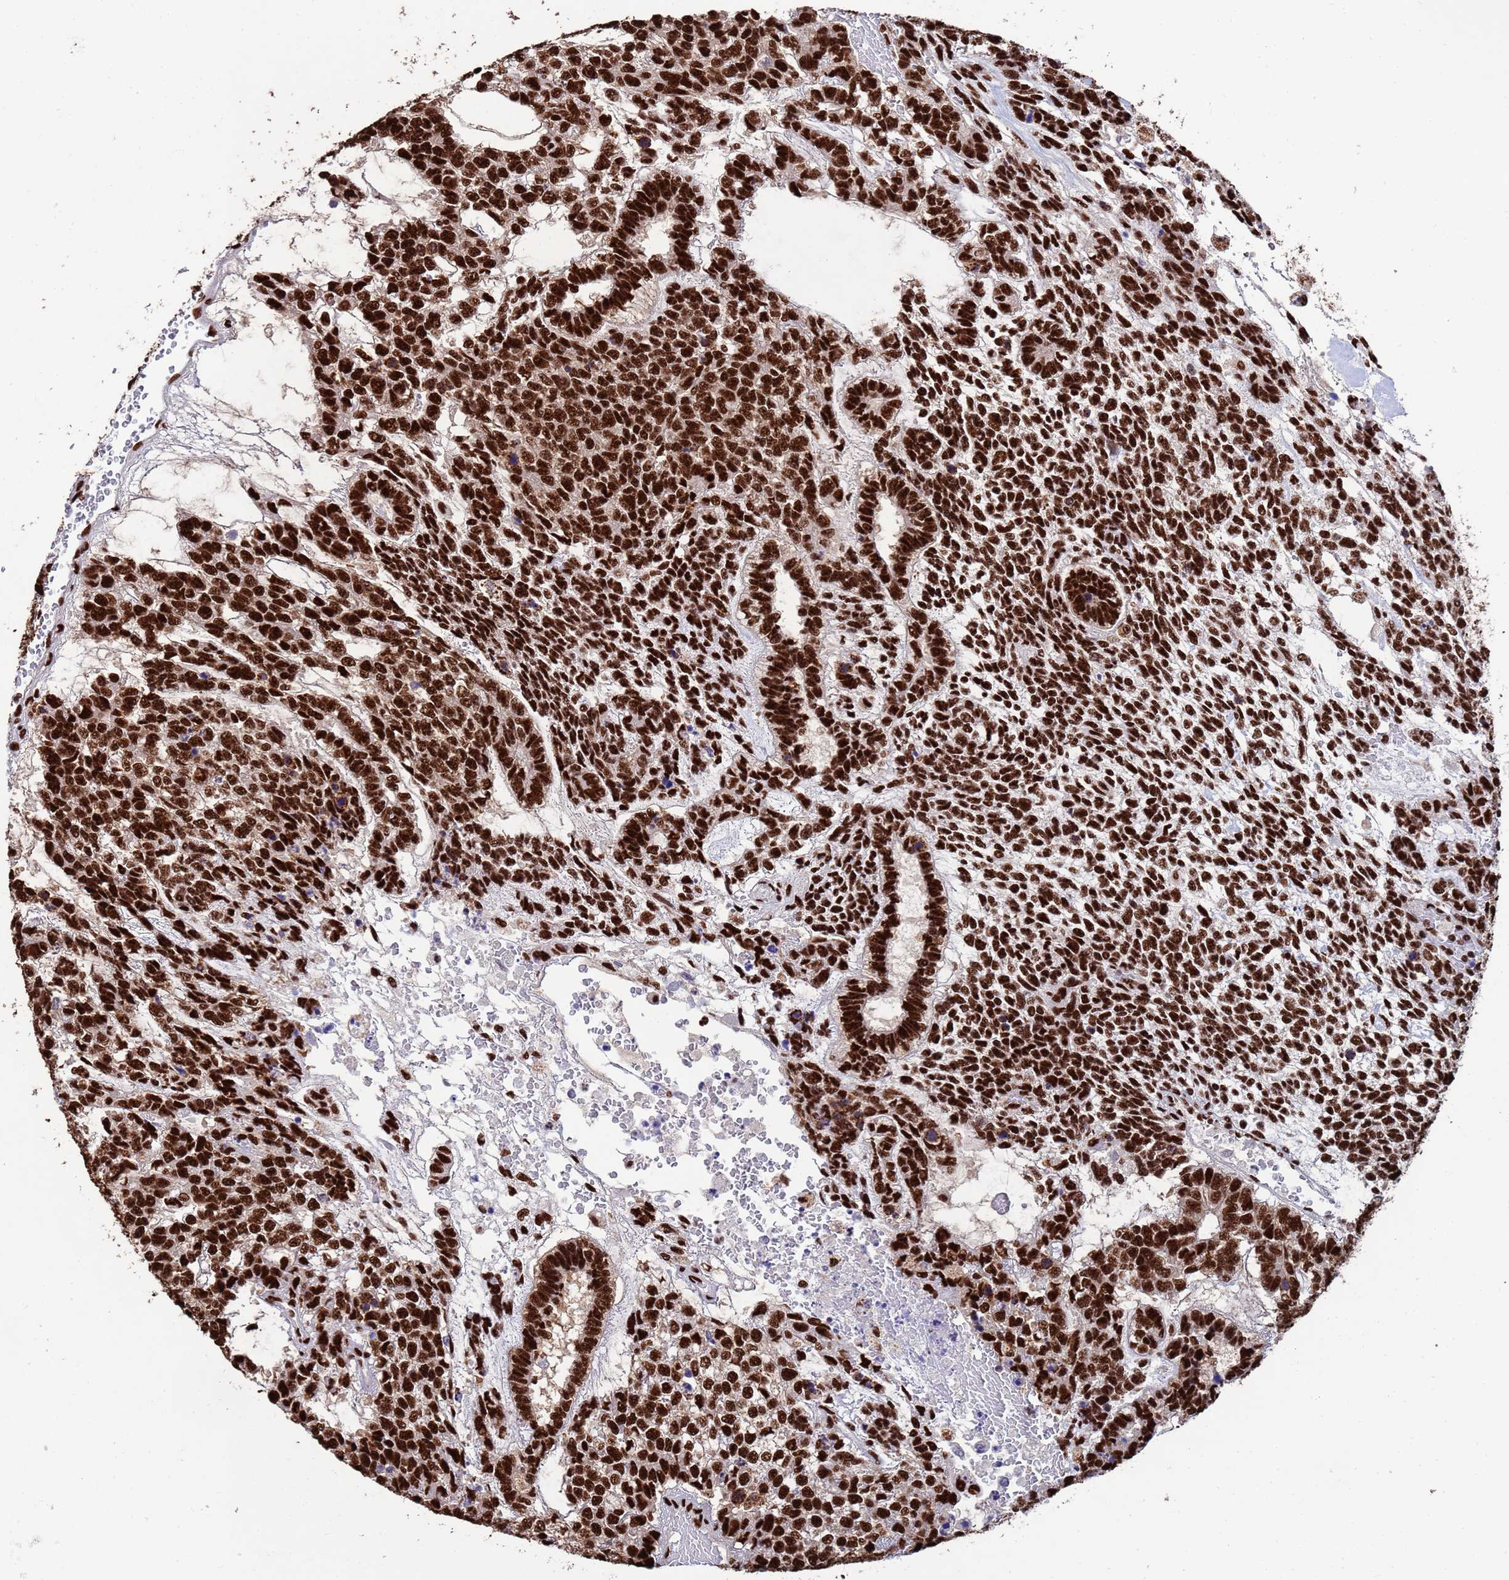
{"staining": {"intensity": "strong", "quantity": ">75%", "location": "nuclear"}, "tissue": "testis cancer", "cell_type": "Tumor cells", "image_type": "cancer", "snomed": [{"axis": "morphology", "description": "Carcinoma, Embryonal, NOS"}, {"axis": "topography", "description": "Testis"}], "caption": "An image of human testis cancer stained for a protein demonstrates strong nuclear brown staining in tumor cells.", "gene": "SF3B2", "patient": {"sex": "male", "age": 23}}